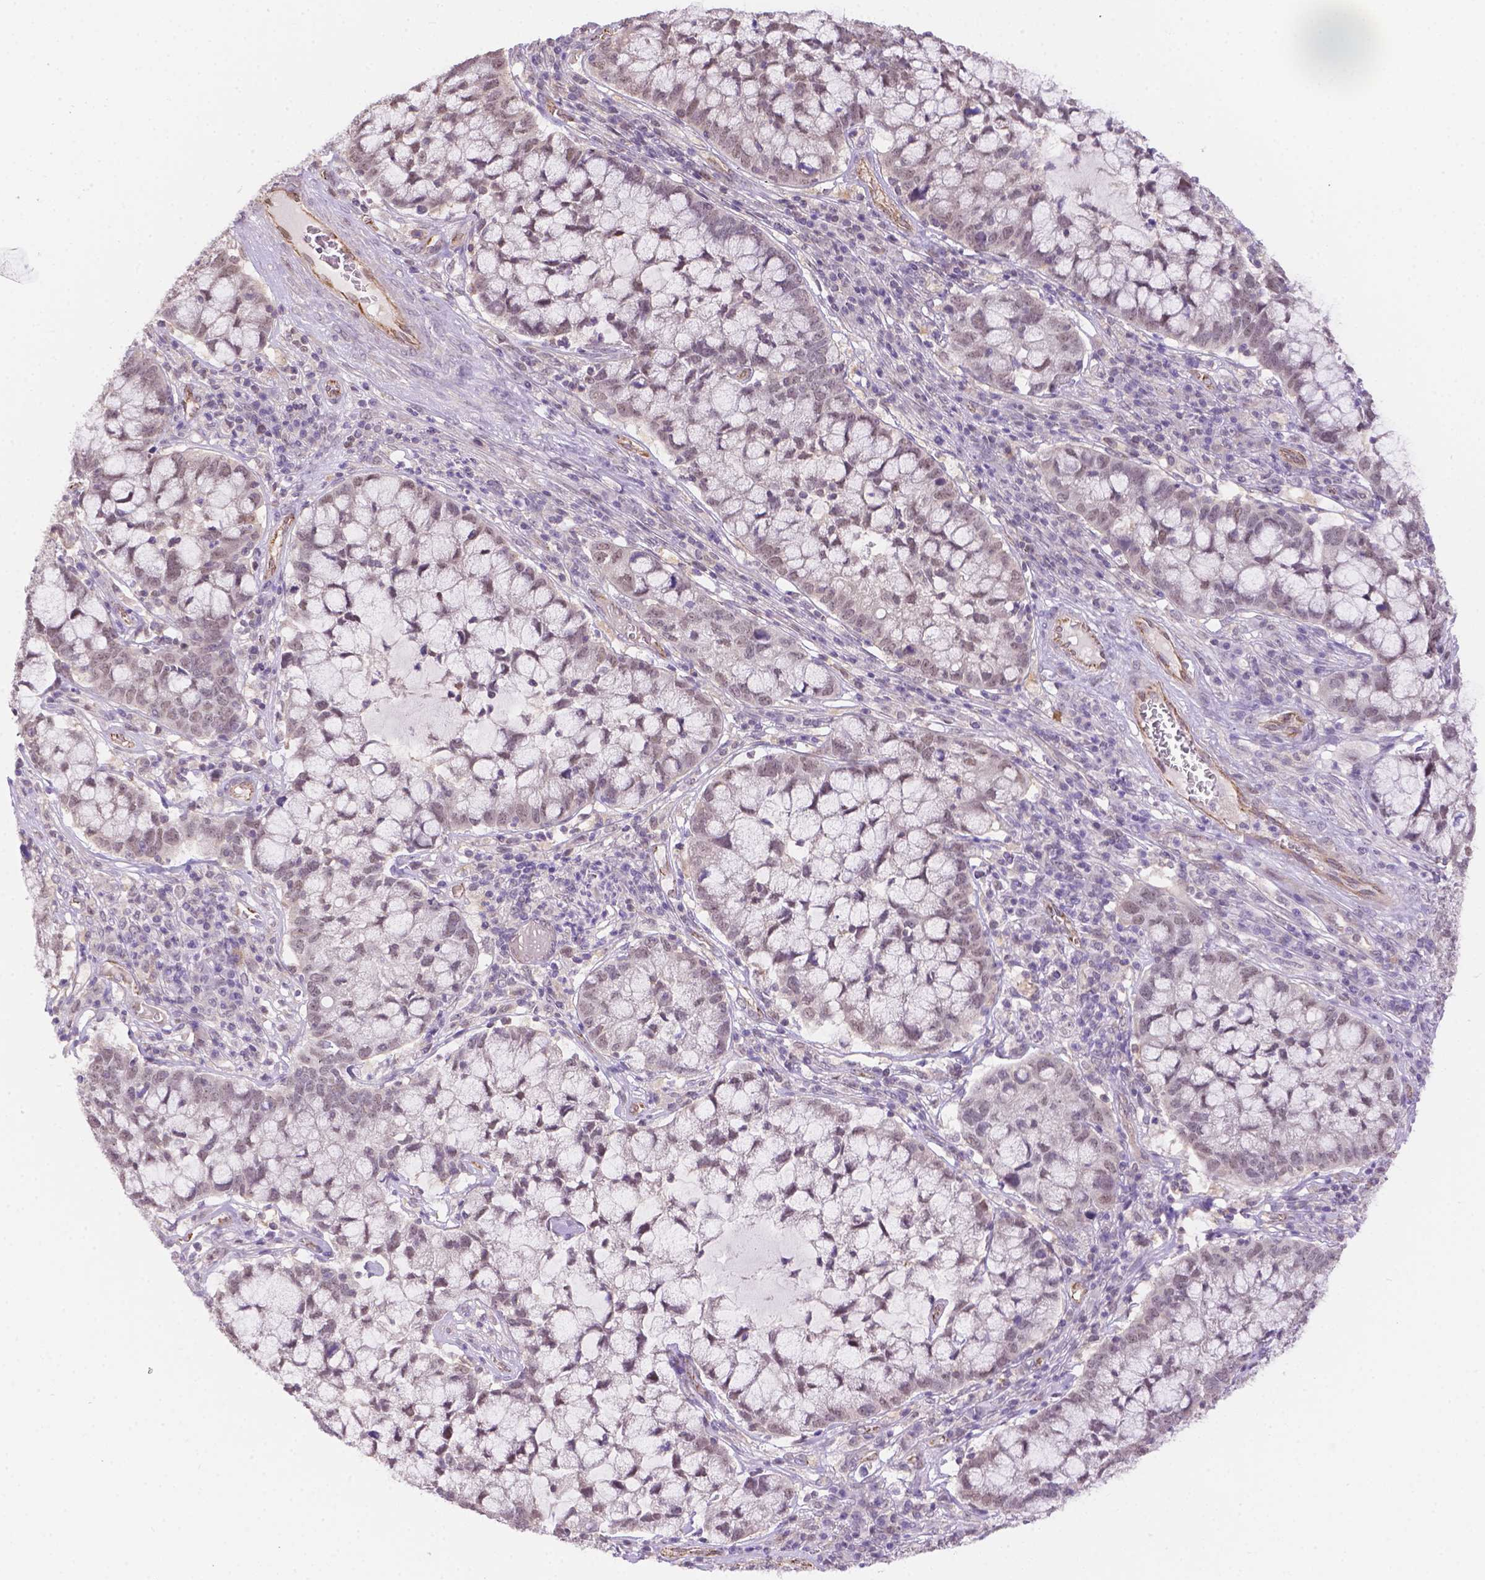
{"staining": {"intensity": "negative", "quantity": "none", "location": "none"}, "tissue": "cervical cancer", "cell_type": "Tumor cells", "image_type": "cancer", "snomed": [{"axis": "morphology", "description": "Adenocarcinoma, NOS"}, {"axis": "topography", "description": "Cervix"}], "caption": "The photomicrograph reveals no staining of tumor cells in cervical adenocarcinoma. (Stains: DAB (3,3'-diaminobenzidine) IHC with hematoxylin counter stain, Microscopy: brightfield microscopy at high magnification).", "gene": "NXPE2", "patient": {"sex": "female", "age": 40}}